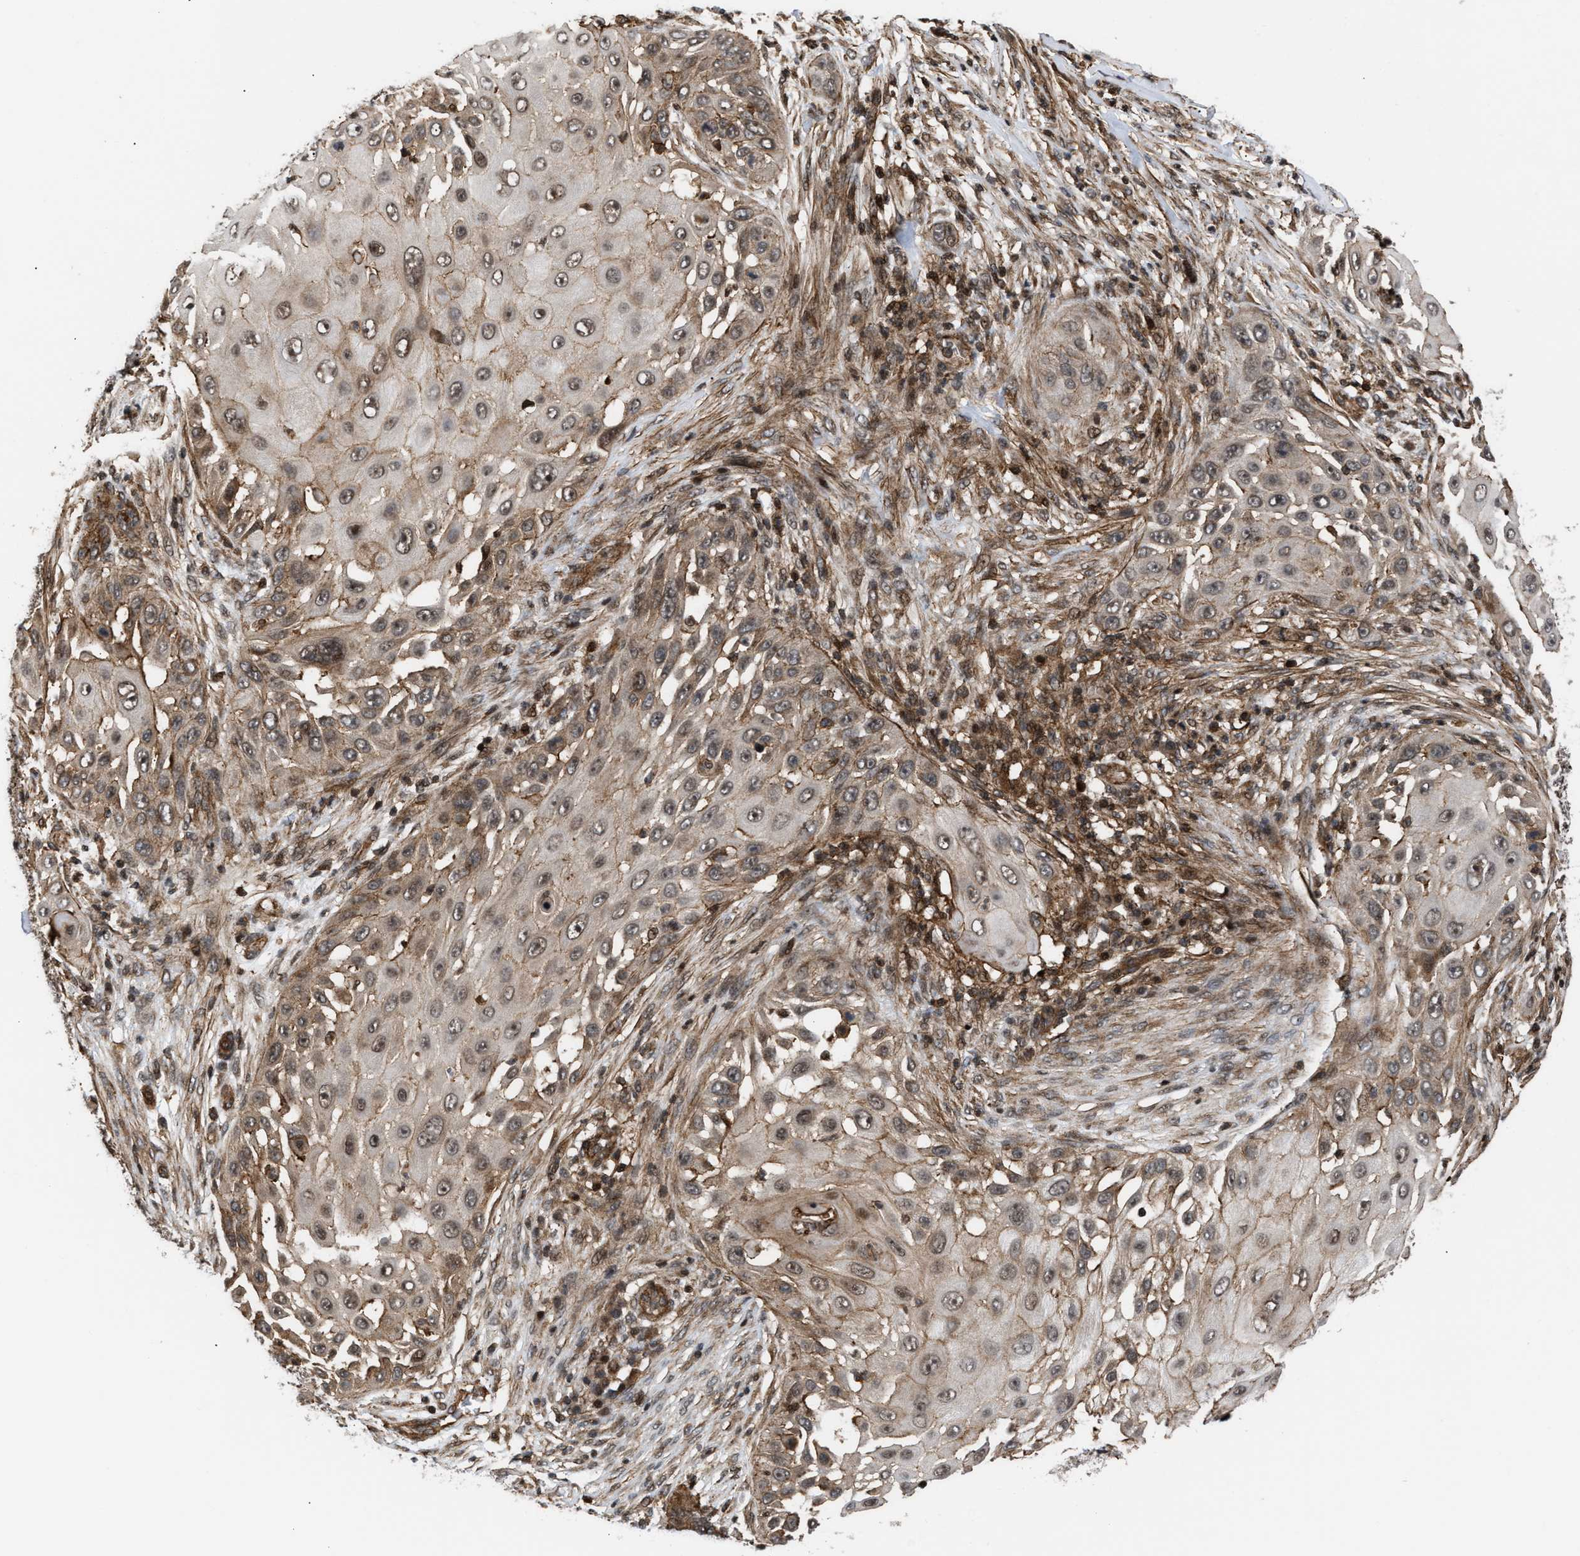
{"staining": {"intensity": "weak", "quantity": ">75%", "location": "cytoplasmic/membranous,nuclear"}, "tissue": "skin cancer", "cell_type": "Tumor cells", "image_type": "cancer", "snomed": [{"axis": "morphology", "description": "Squamous cell carcinoma, NOS"}, {"axis": "topography", "description": "Skin"}], "caption": "This is an image of immunohistochemistry (IHC) staining of skin squamous cell carcinoma, which shows weak expression in the cytoplasmic/membranous and nuclear of tumor cells.", "gene": "STAU2", "patient": {"sex": "female", "age": 44}}